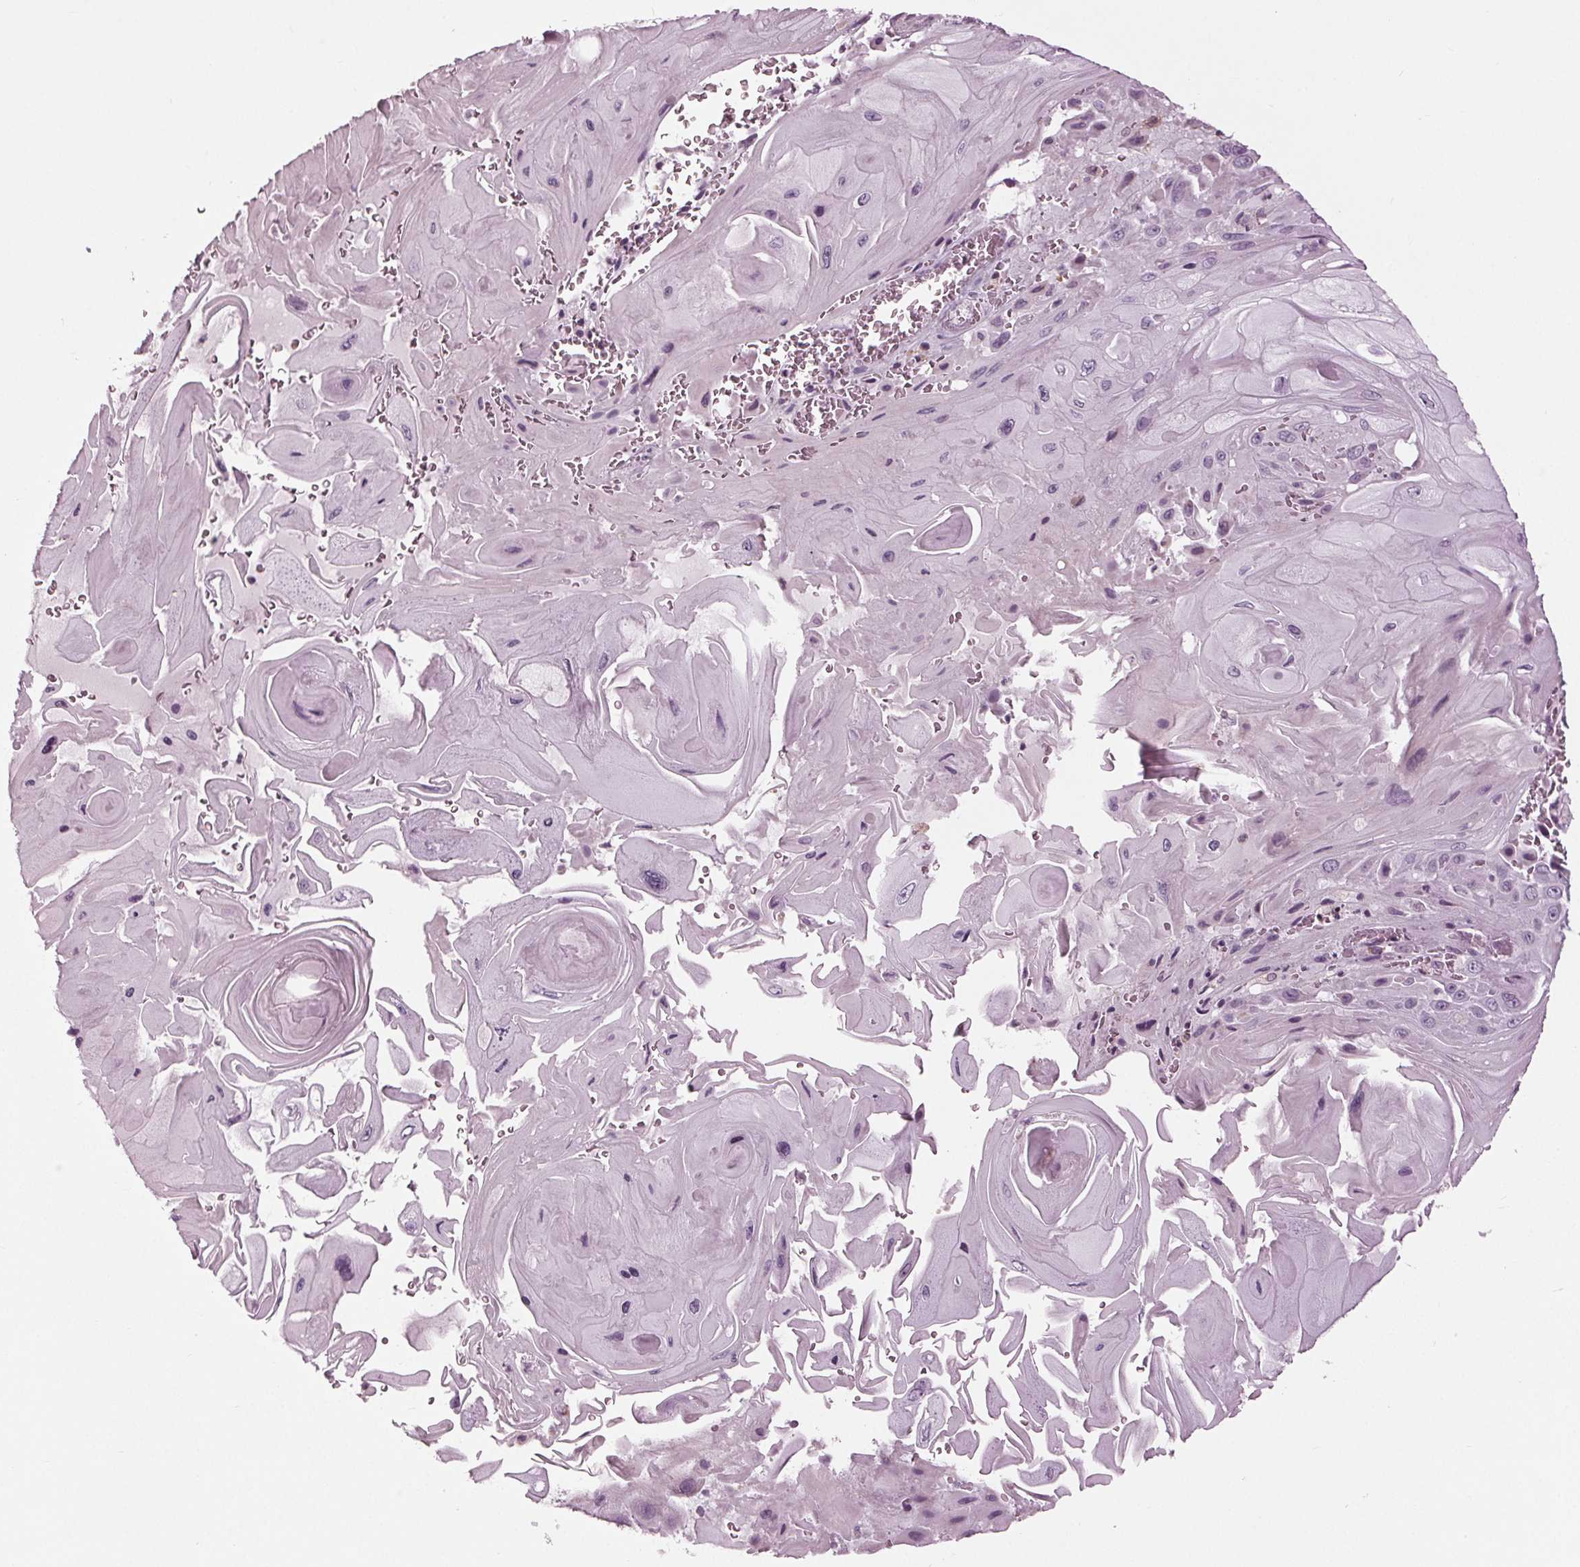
{"staining": {"intensity": "negative", "quantity": "none", "location": "none"}, "tissue": "skin cancer", "cell_type": "Tumor cells", "image_type": "cancer", "snomed": [{"axis": "morphology", "description": "Squamous cell carcinoma, NOS"}, {"axis": "topography", "description": "Skin"}], "caption": "Immunohistochemistry (IHC) photomicrograph of neoplastic tissue: skin cancer (squamous cell carcinoma) stained with DAB (3,3'-diaminobenzidine) exhibits no significant protein positivity in tumor cells.", "gene": "CLN6", "patient": {"sex": "female", "age": 94}}